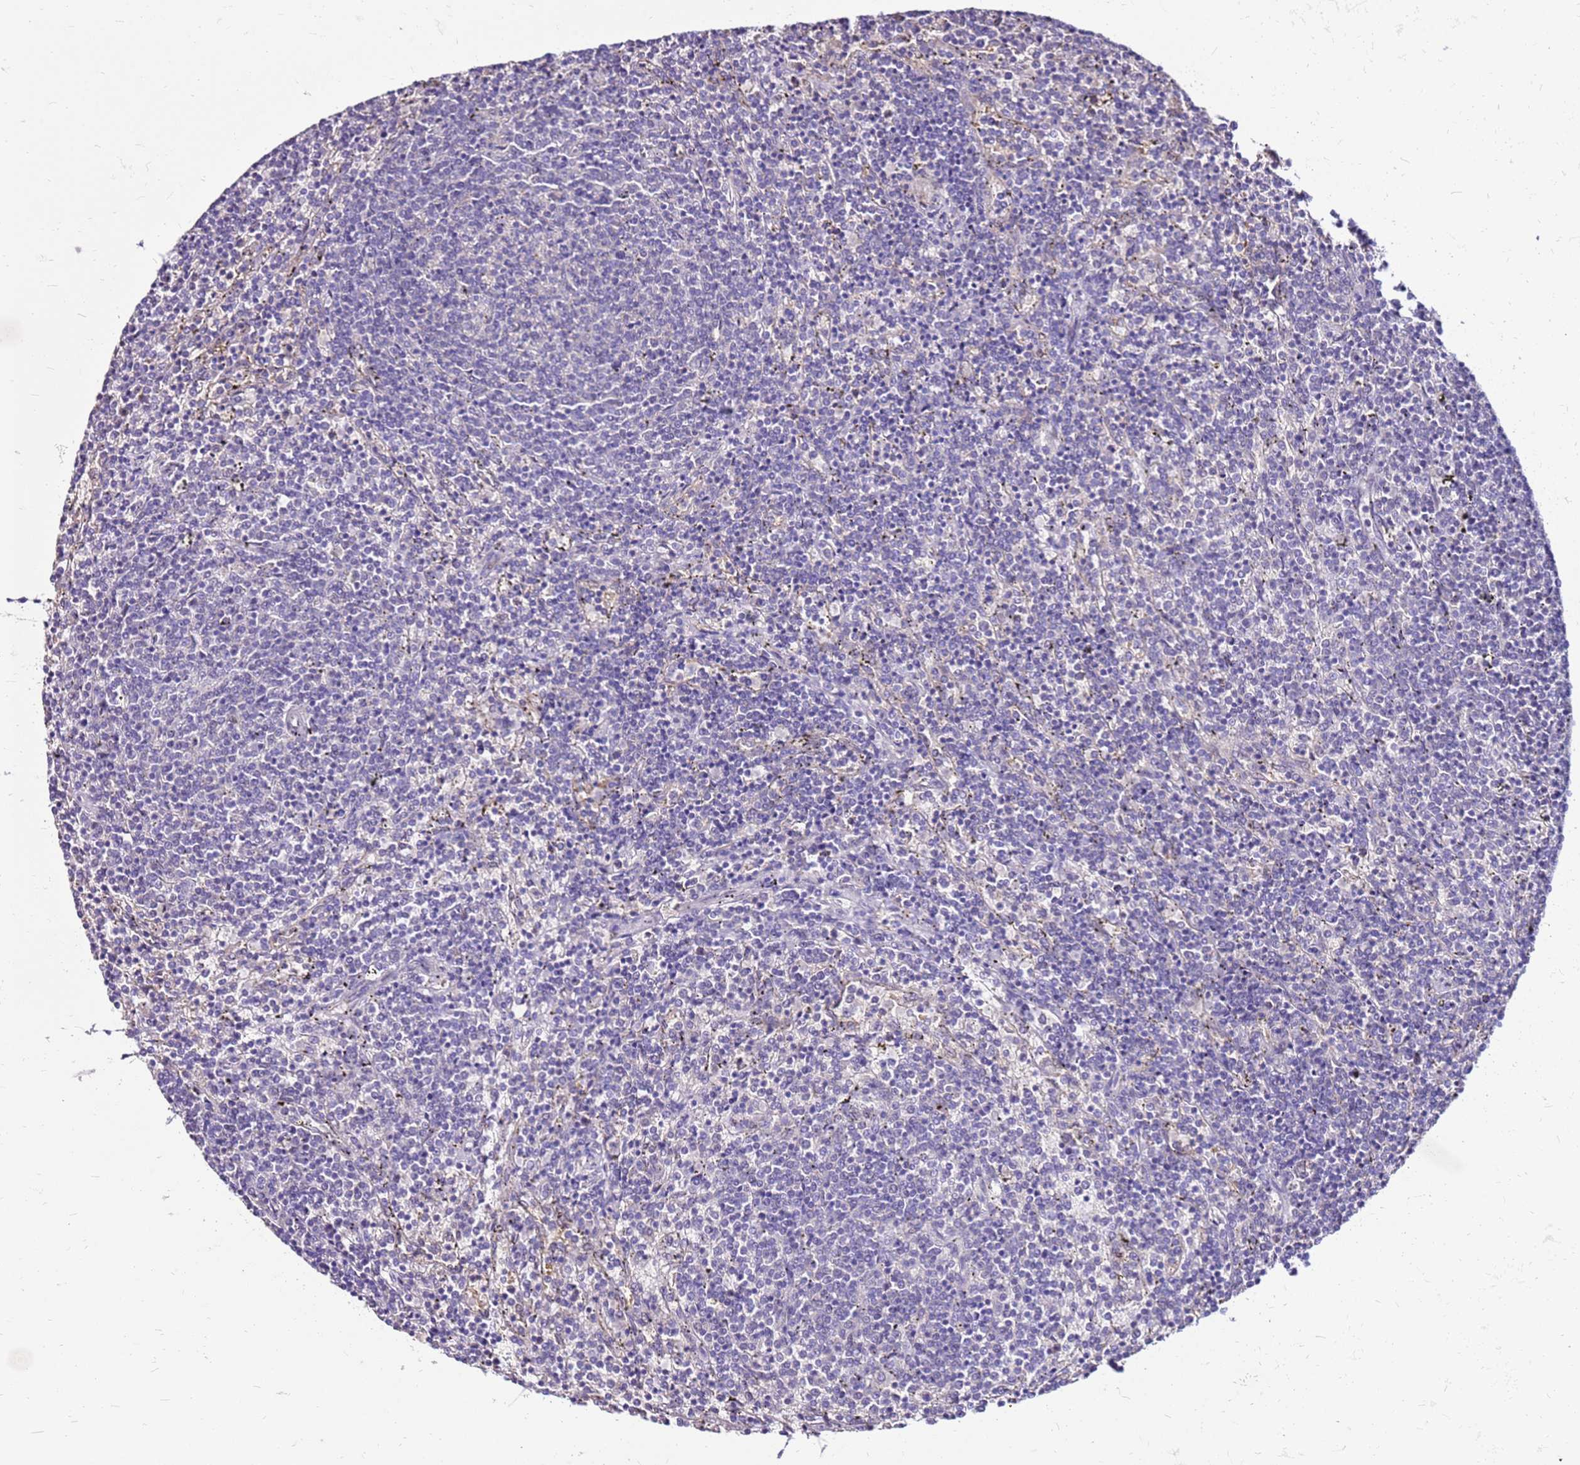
{"staining": {"intensity": "negative", "quantity": "none", "location": "none"}, "tissue": "lymphoma", "cell_type": "Tumor cells", "image_type": "cancer", "snomed": [{"axis": "morphology", "description": "Malignant lymphoma, non-Hodgkin's type, Low grade"}, {"axis": "topography", "description": "Spleen"}], "caption": "Tumor cells show no significant expression in lymphoma. (DAB IHC with hematoxylin counter stain).", "gene": "ALDH1A3", "patient": {"sex": "female", "age": 50}}